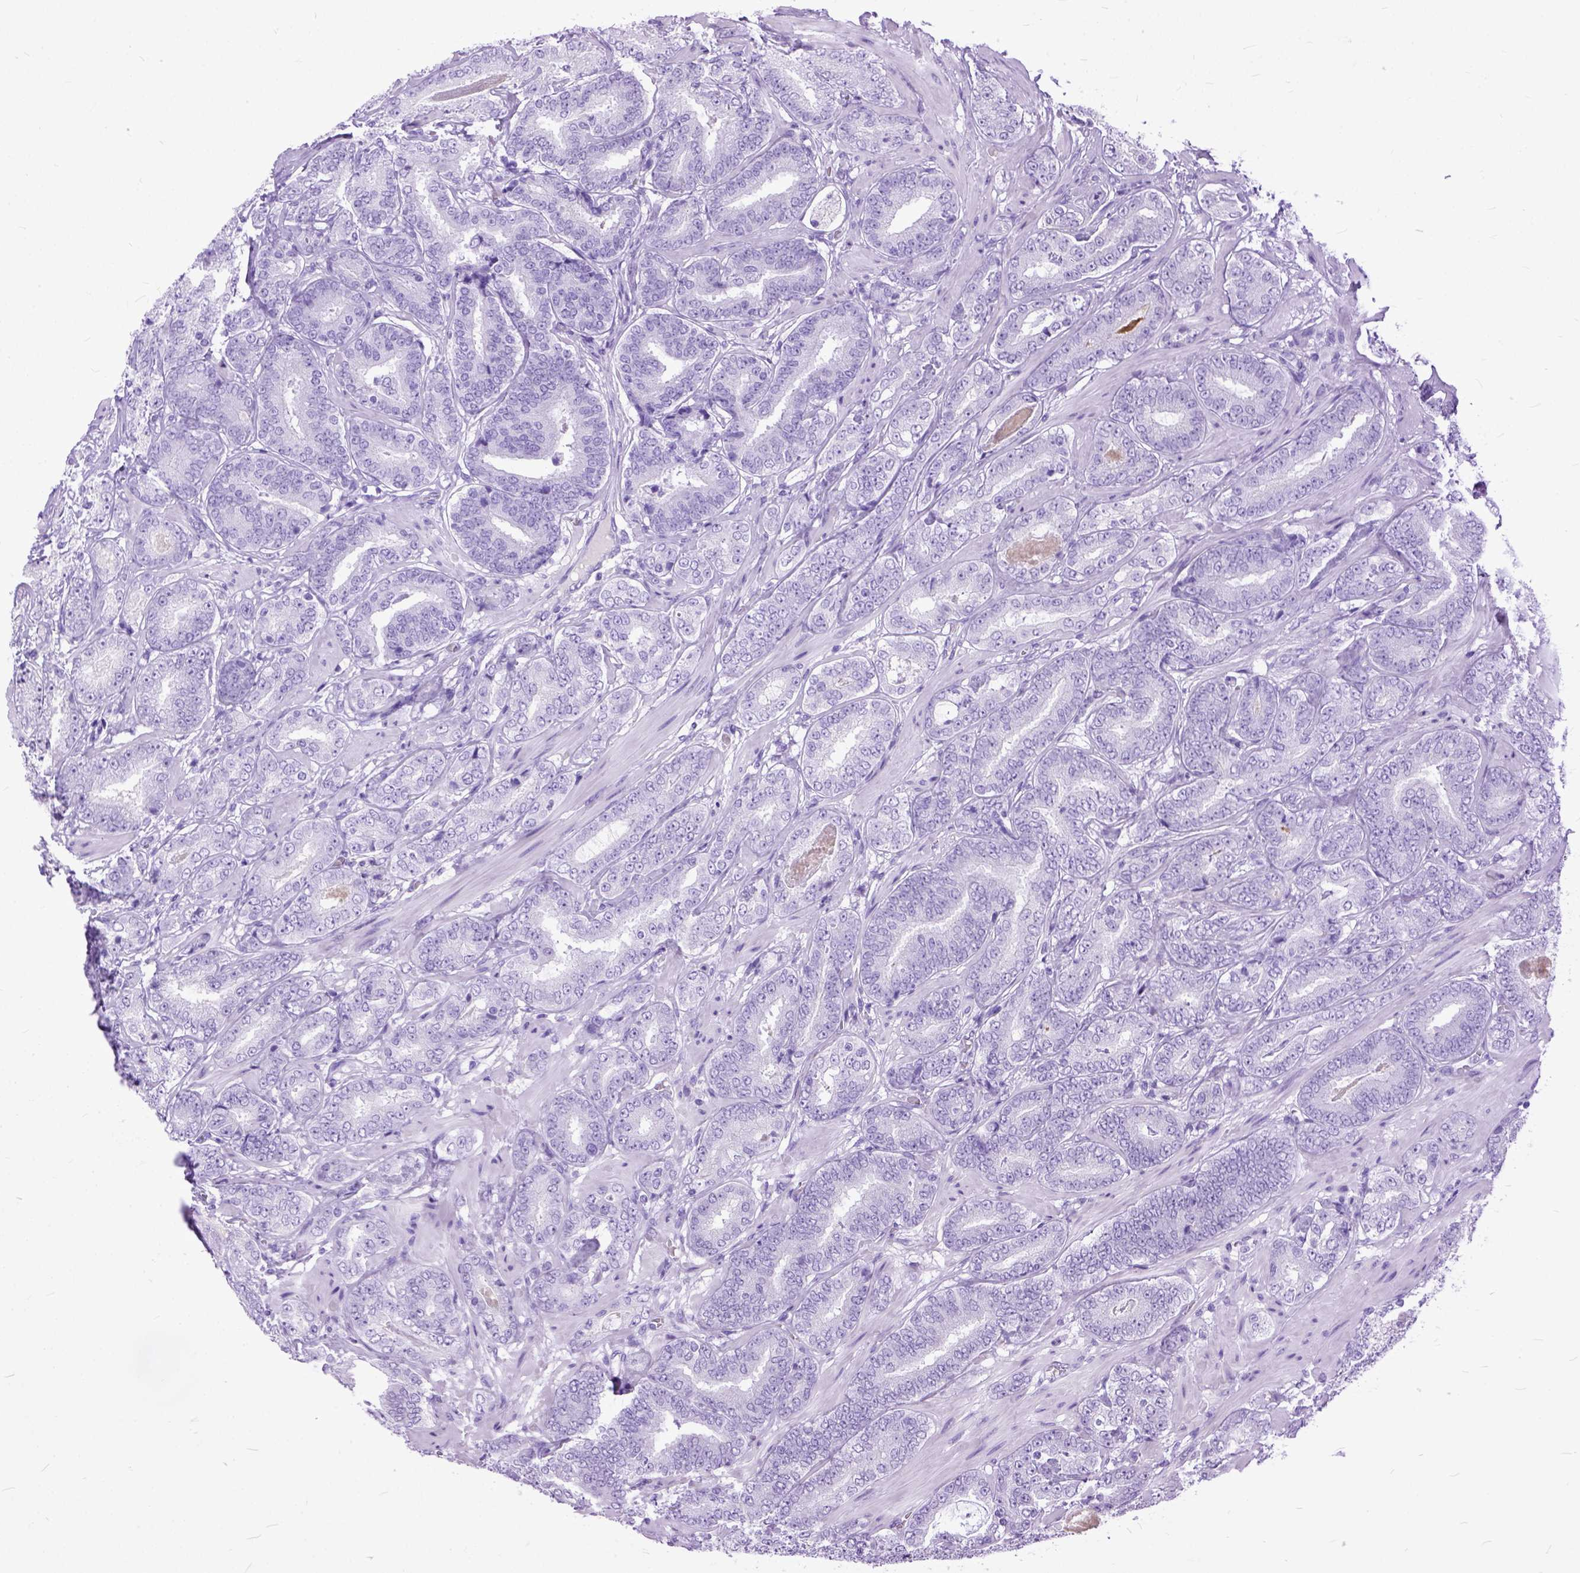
{"staining": {"intensity": "negative", "quantity": "none", "location": "none"}, "tissue": "prostate cancer", "cell_type": "Tumor cells", "image_type": "cancer", "snomed": [{"axis": "morphology", "description": "Adenocarcinoma, Low grade"}, {"axis": "topography", "description": "Prostate"}], "caption": "Immunohistochemistry (IHC) of human prostate cancer shows no positivity in tumor cells.", "gene": "GNGT1", "patient": {"sex": "male", "age": 60}}